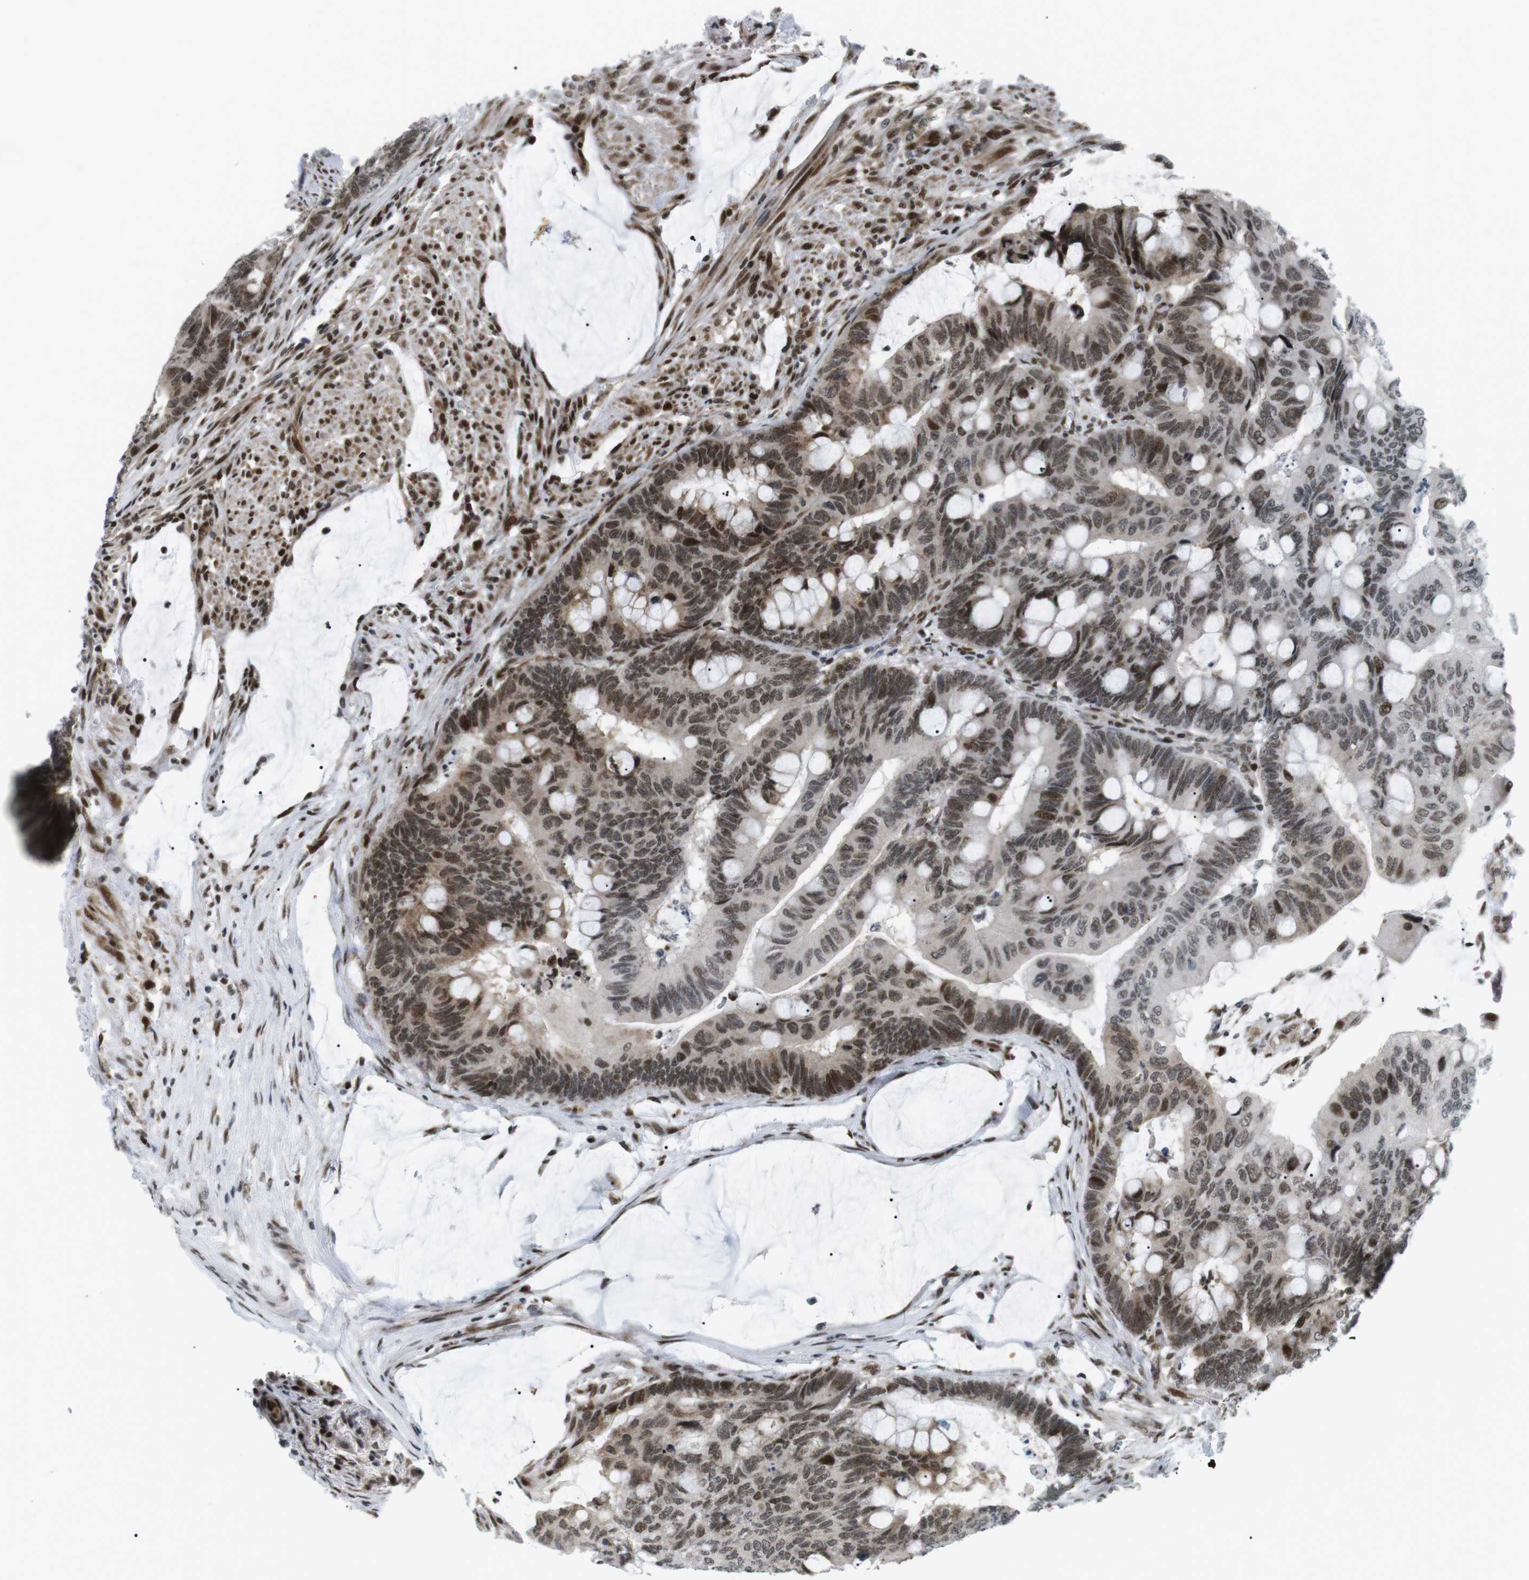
{"staining": {"intensity": "moderate", "quantity": ">75%", "location": "nuclear"}, "tissue": "colorectal cancer", "cell_type": "Tumor cells", "image_type": "cancer", "snomed": [{"axis": "morphology", "description": "Normal tissue, NOS"}, {"axis": "morphology", "description": "Adenocarcinoma, NOS"}, {"axis": "topography", "description": "Rectum"}], "caption": "Immunohistochemical staining of human colorectal cancer shows medium levels of moderate nuclear positivity in approximately >75% of tumor cells.", "gene": "CDC27", "patient": {"sex": "male", "age": 92}}